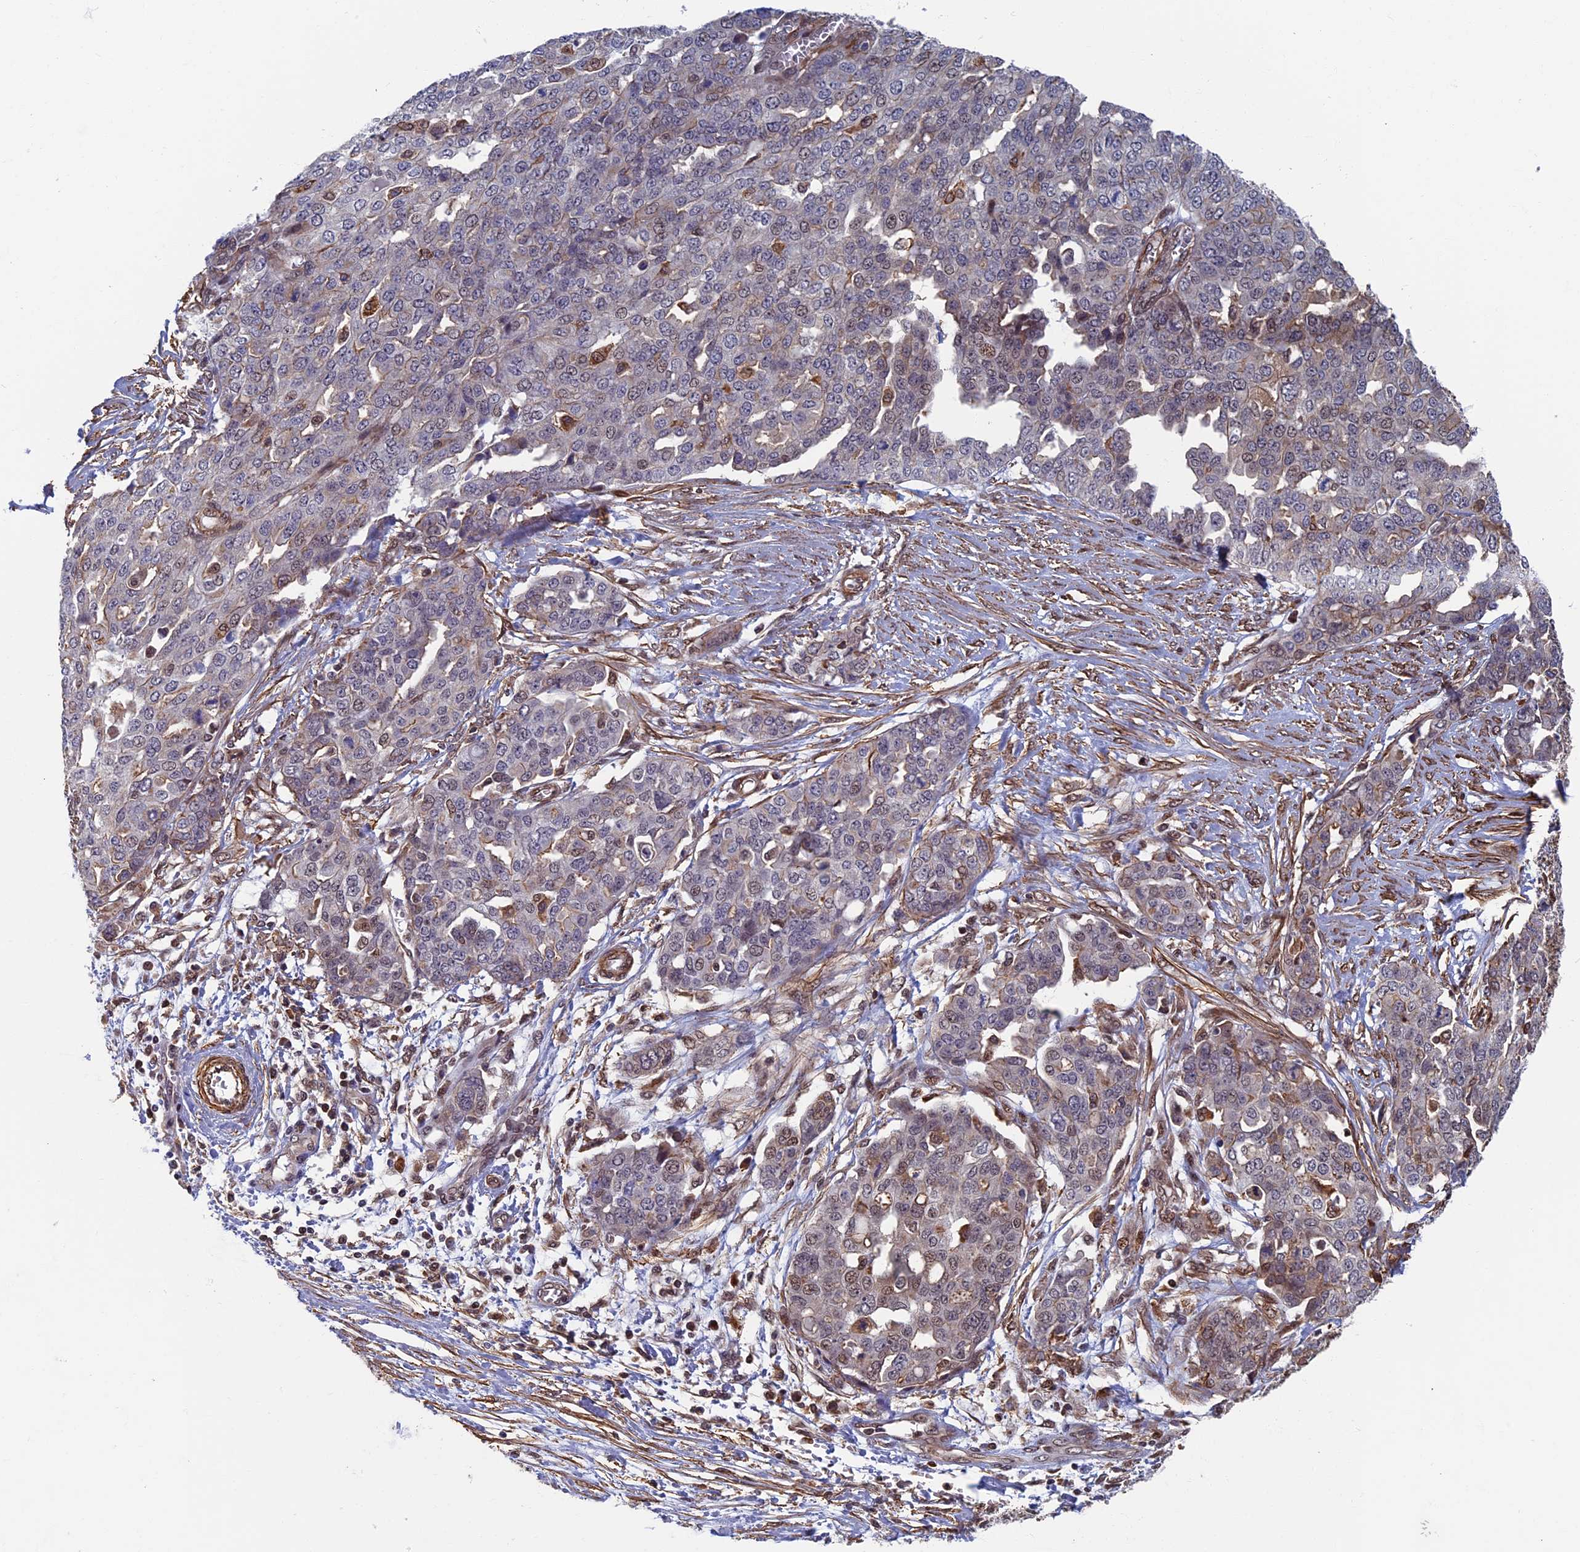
{"staining": {"intensity": "weak", "quantity": "<25%", "location": "nuclear"}, "tissue": "ovarian cancer", "cell_type": "Tumor cells", "image_type": "cancer", "snomed": [{"axis": "morphology", "description": "Cystadenocarcinoma, serous, NOS"}, {"axis": "topography", "description": "Soft tissue"}, {"axis": "topography", "description": "Ovary"}], "caption": "A histopathology image of human ovarian cancer is negative for staining in tumor cells.", "gene": "CTDP1", "patient": {"sex": "female", "age": 57}}